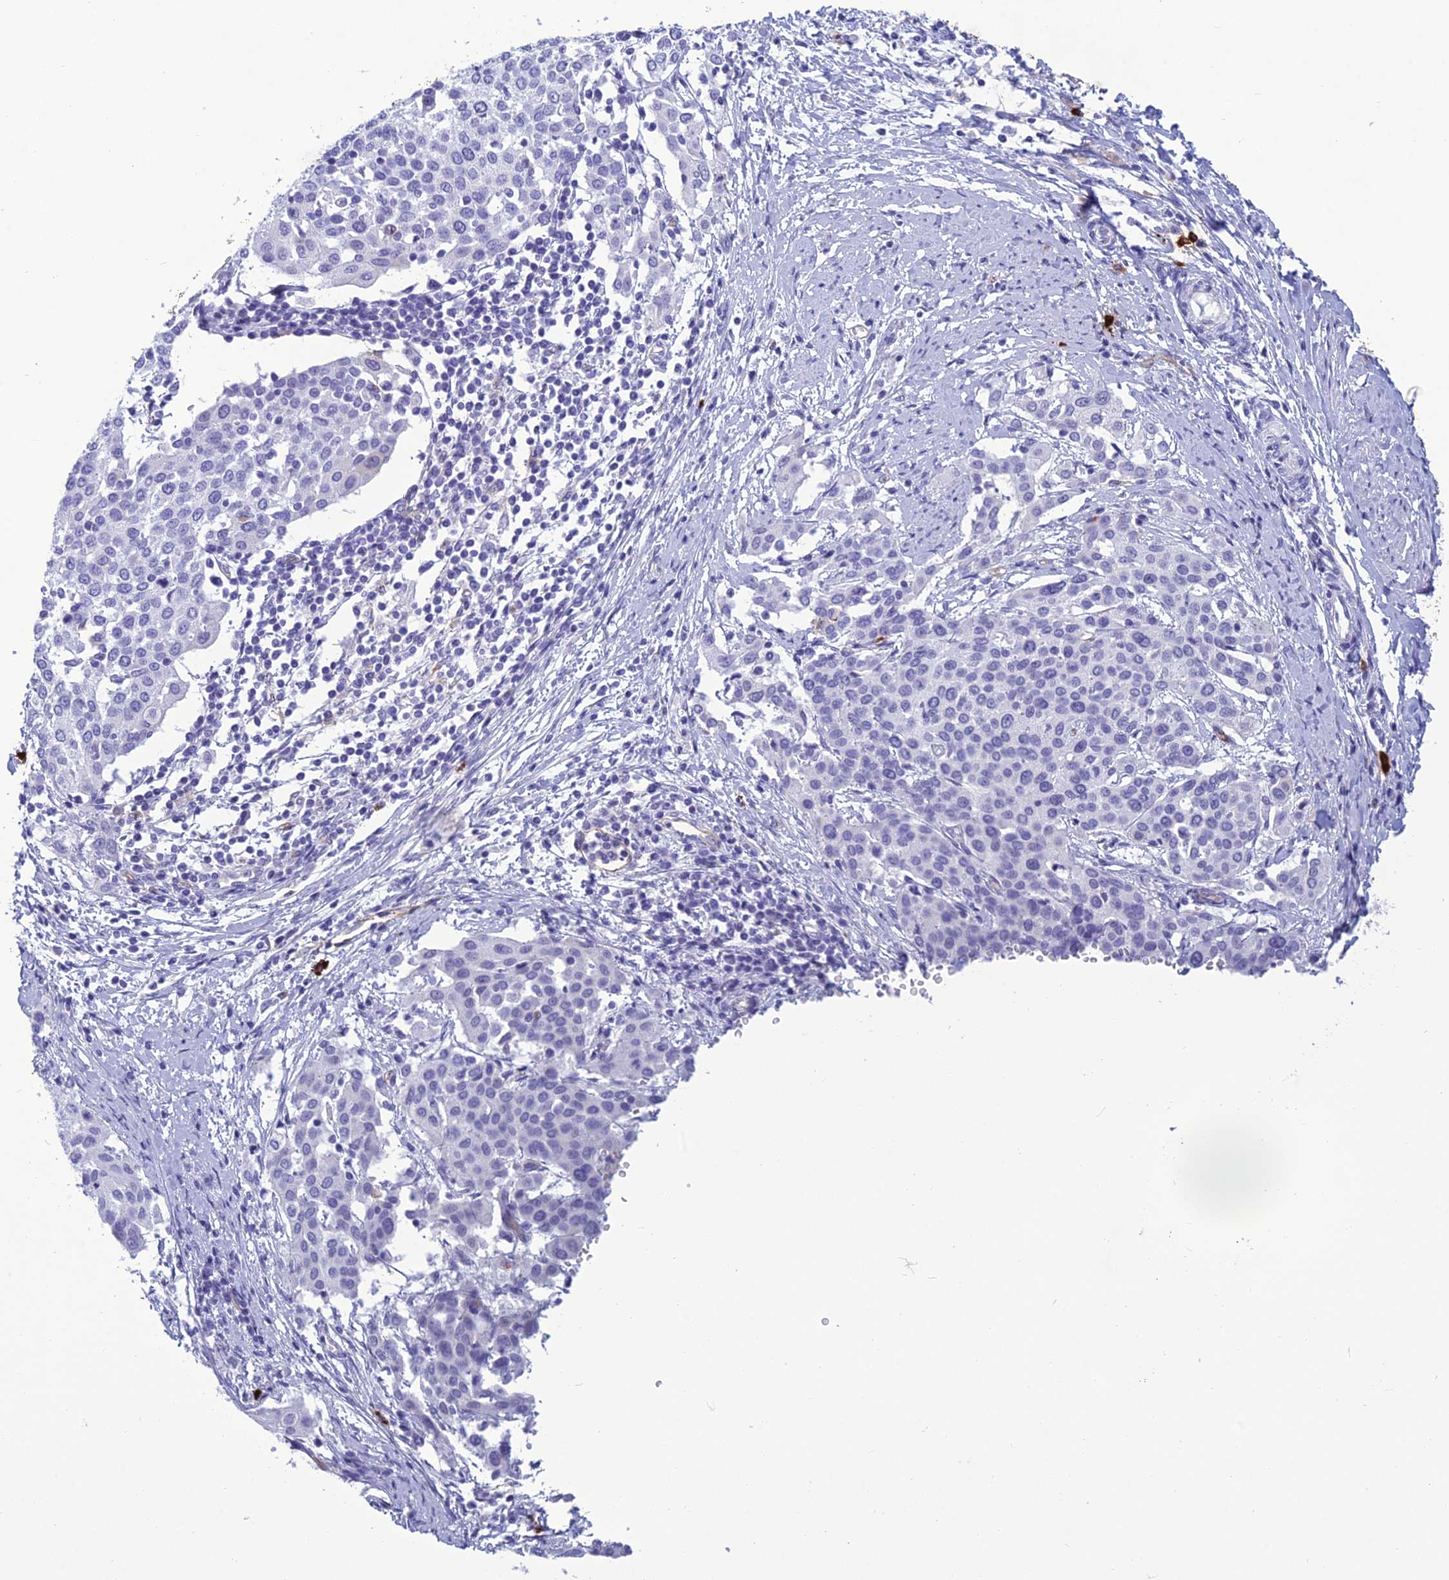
{"staining": {"intensity": "negative", "quantity": "none", "location": "none"}, "tissue": "cervical cancer", "cell_type": "Tumor cells", "image_type": "cancer", "snomed": [{"axis": "morphology", "description": "Squamous cell carcinoma, NOS"}, {"axis": "topography", "description": "Cervix"}], "caption": "High magnification brightfield microscopy of cervical squamous cell carcinoma stained with DAB (3,3'-diaminobenzidine) (brown) and counterstained with hematoxylin (blue): tumor cells show no significant expression. Brightfield microscopy of IHC stained with DAB (brown) and hematoxylin (blue), captured at high magnification.", "gene": "BBS7", "patient": {"sex": "female", "age": 44}}